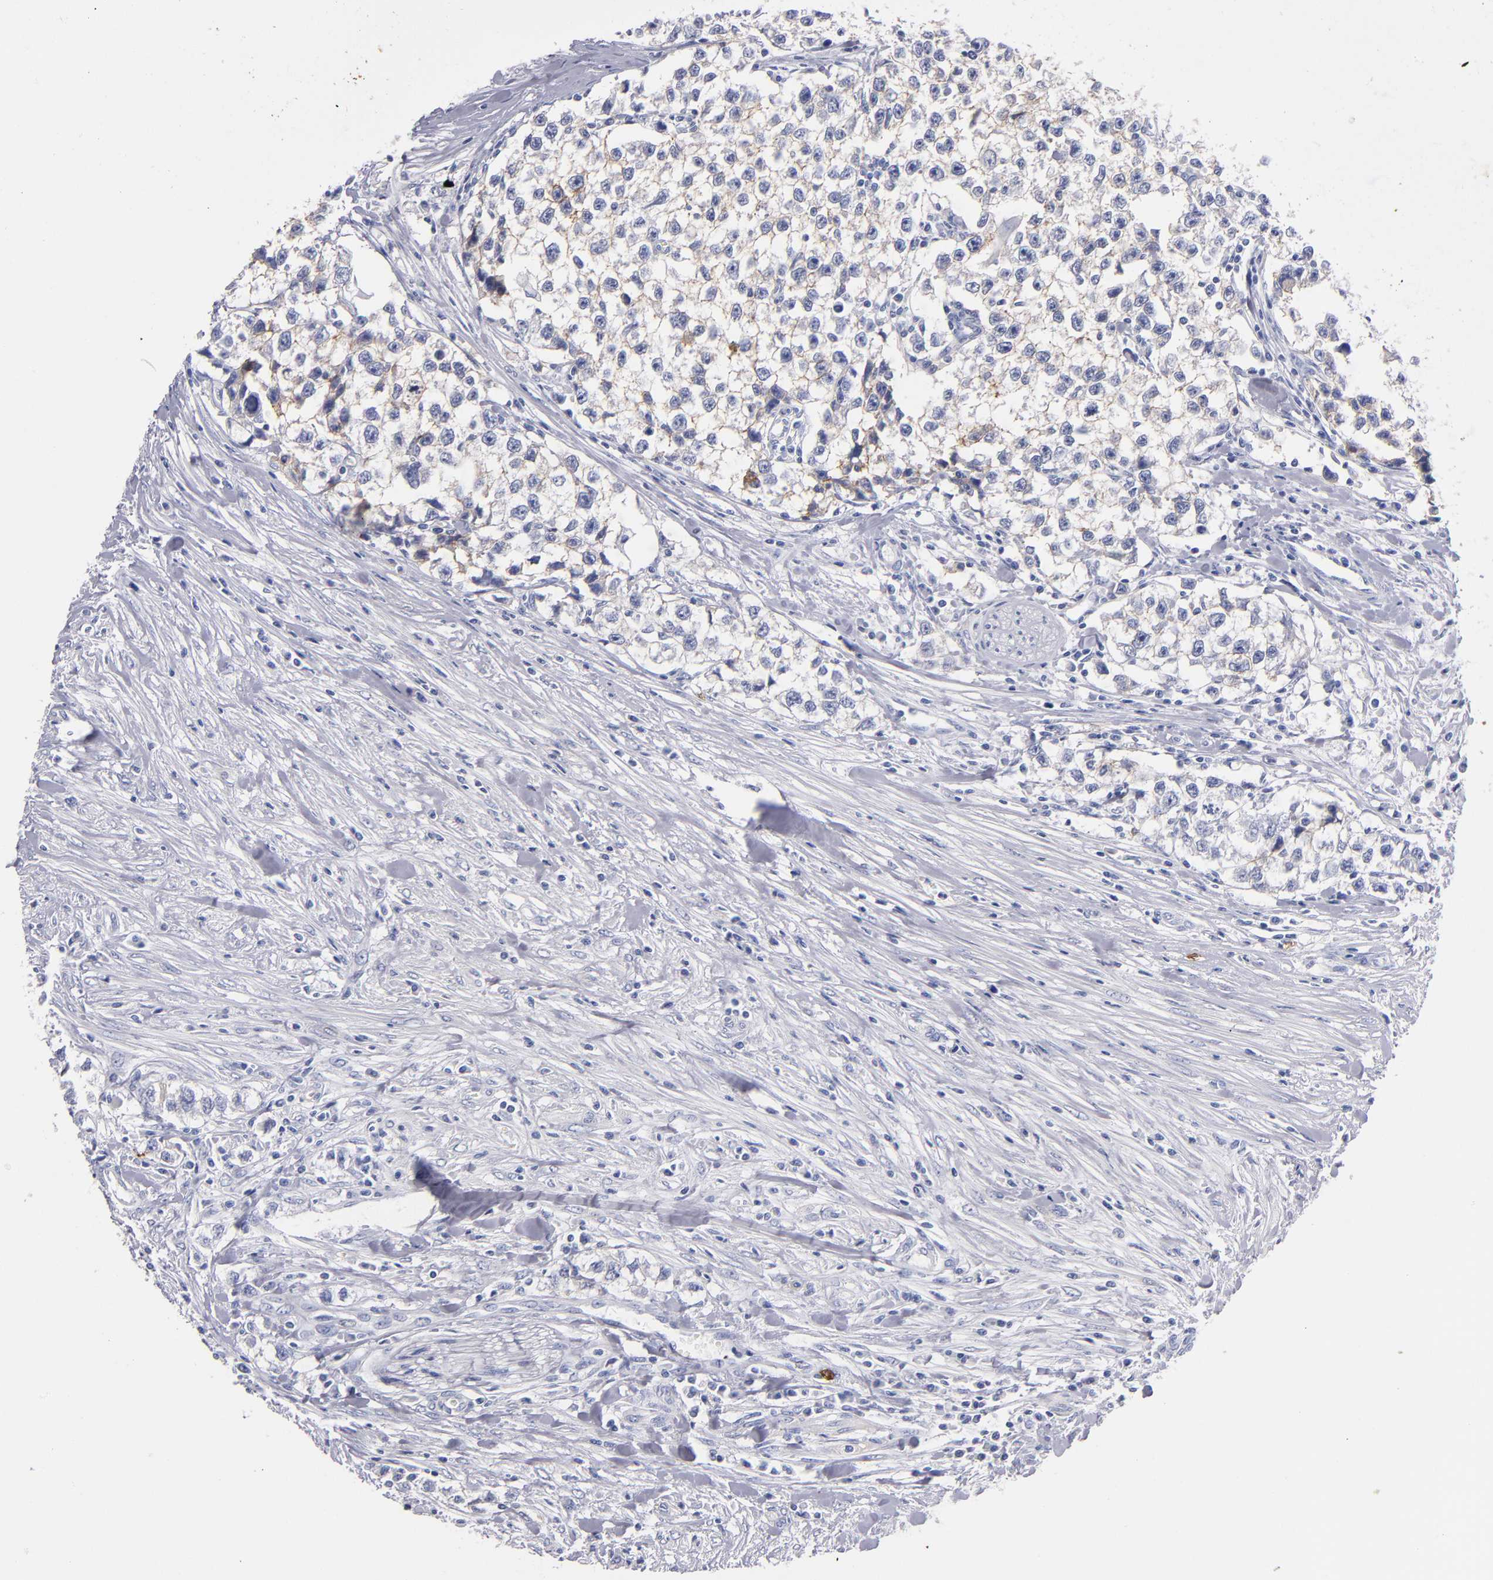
{"staining": {"intensity": "weak", "quantity": "25%-75%", "location": "cytoplasmic/membranous"}, "tissue": "testis cancer", "cell_type": "Tumor cells", "image_type": "cancer", "snomed": [{"axis": "morphology", "description": "Seminoma, NOS"}, {"axis": "morphology", "description": "Carcinoma, Embryonal, NOS"}, {"axis": "topography", "description": "Testis"}], "caption": "Testis cancer was stained to show a protein in brown. There is low levels of weak cytoplasmic/membranous staining in about 25%-75% of tumor cells.", "gene": "KIT", "patient": {"sex": "male", "age": 30}}